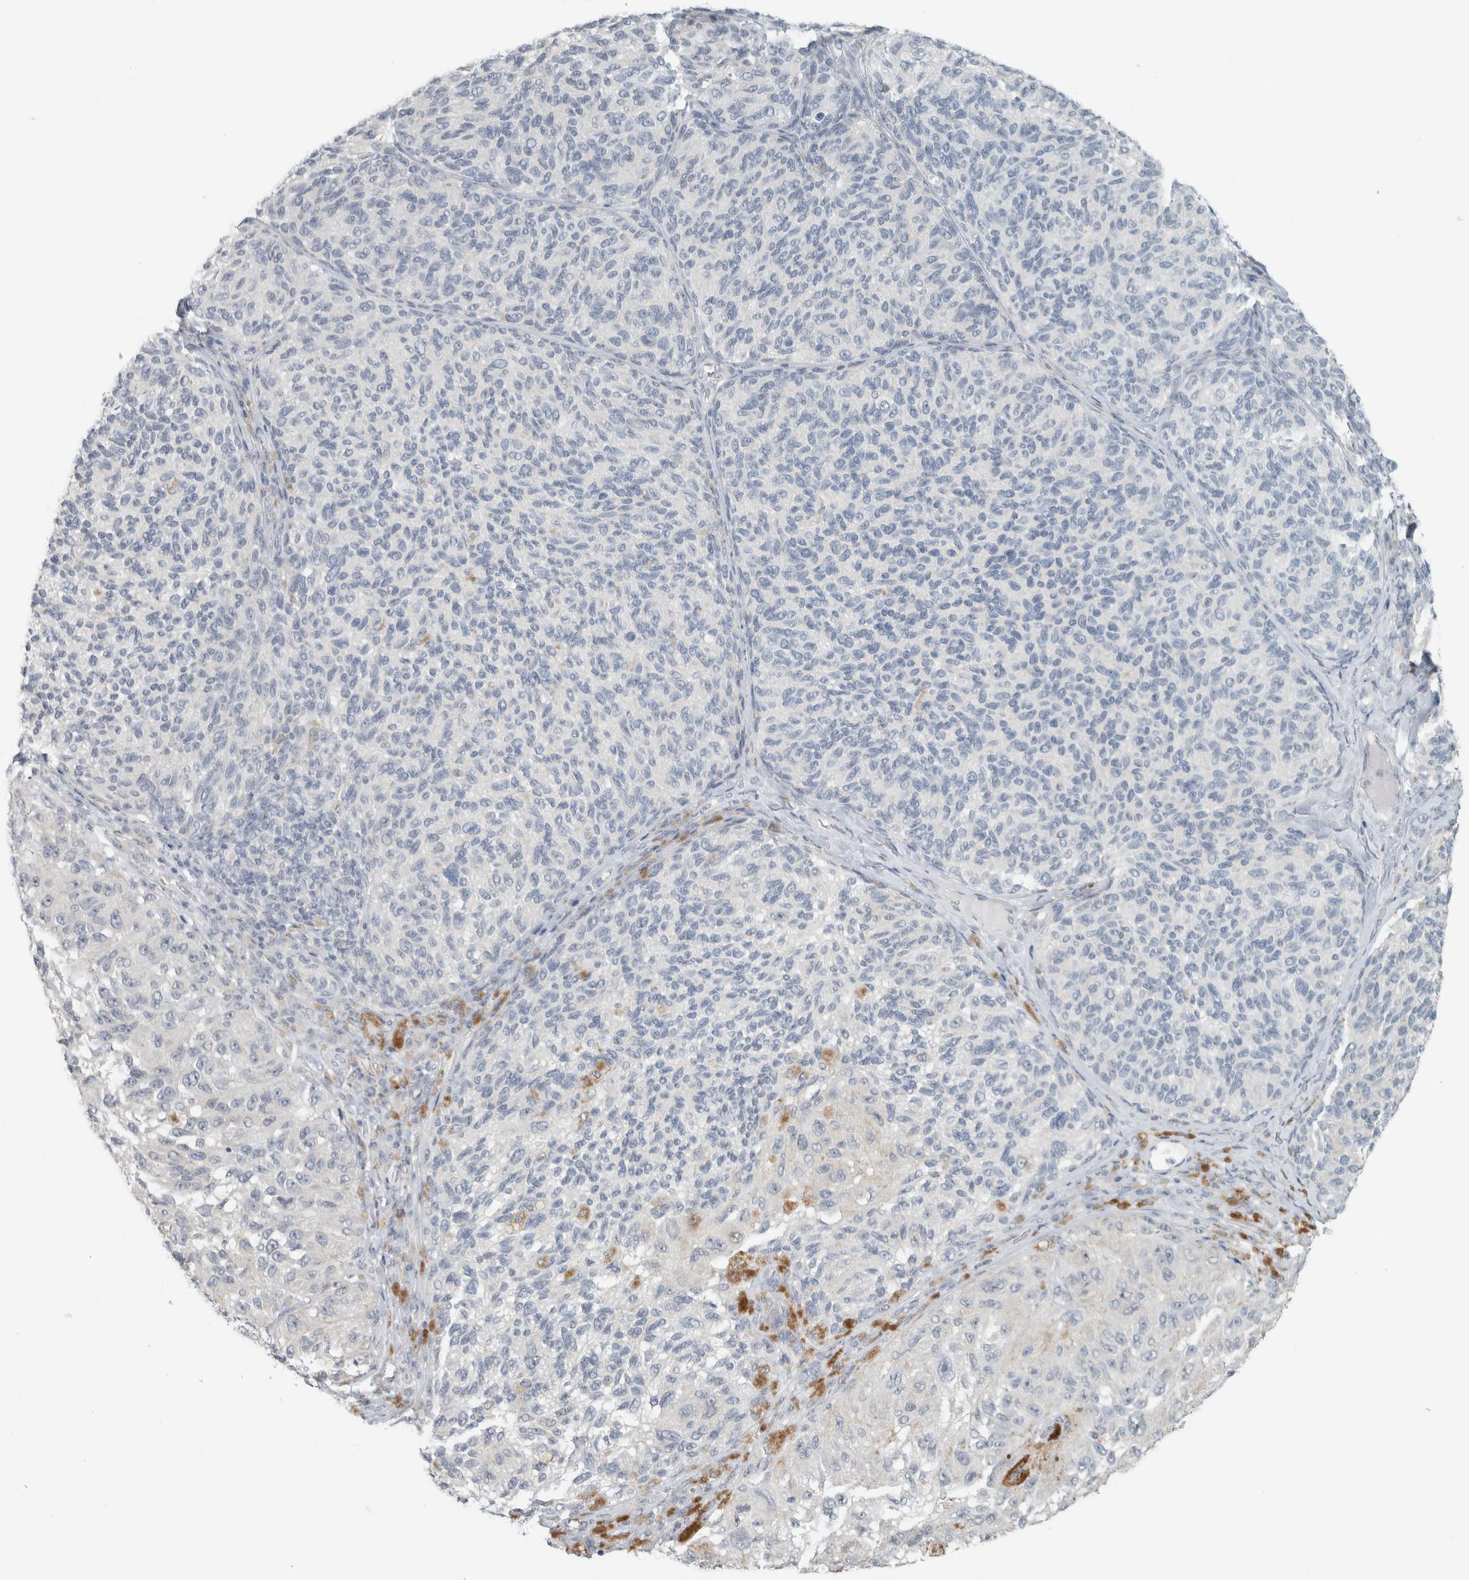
{"staining": {"intensity": "negative", "quantity": "none", "location": "none"}, "tissue": "melanoma", "cell_type": "Tumor cells", "image_type": "cancer", "snomed": [{"axis": "morphology", "description": "Malignant melanoma, NOS"}, {"axis": "topography", "description": "Skin"}], "caption": "IHC image of neoplastic tissue: human malignant melanoma stained with DAB (3,3'-diaminobenzidine) demonstrates no significant protein positivity in tumor cells.", "gene": "TRIT1", "patient": {"sex": "female", "age": 73}}